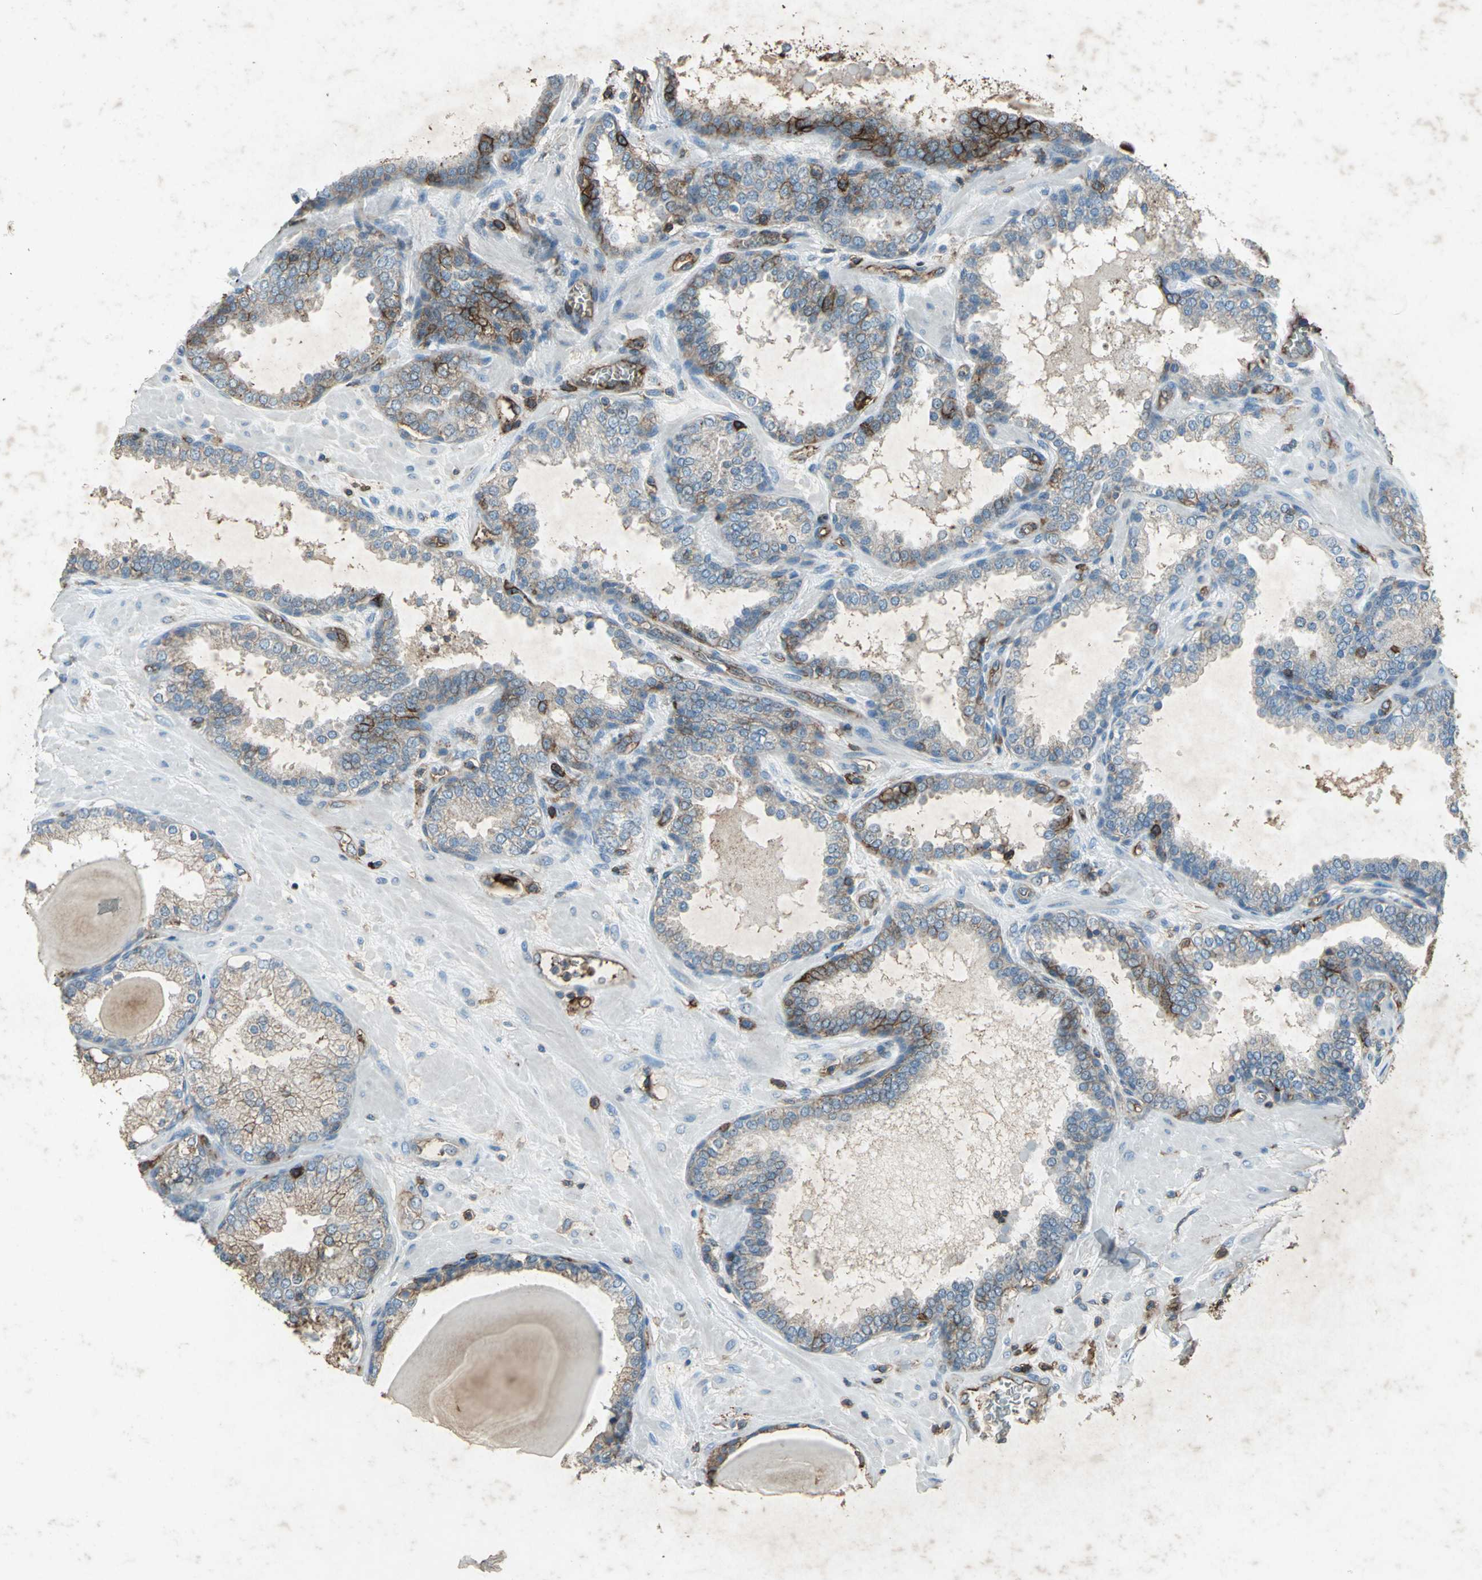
{"staining": {"intensity": "moderate", "quantity": ">75%", "location": "cytoplasmic/membranous"}, "tissue": "prostate", "cell_type": "Glandular cells", "image_type": "normal", "snomed": [{"axis": "morphology", "description": "Normal tissue, NOS"}, {"axis": "topography", "description": "Prostate"}], "caption": "Immunohistochemistry (IHC) histopathology image of normal human prostate stained for a protein (brown), which demonstrates medium levels of moderate cytoplasmic/membranous staining in approximately >75% of glandular cells.", "gene": "CCR6", "patient": {"sex": "male", "age": 51}}